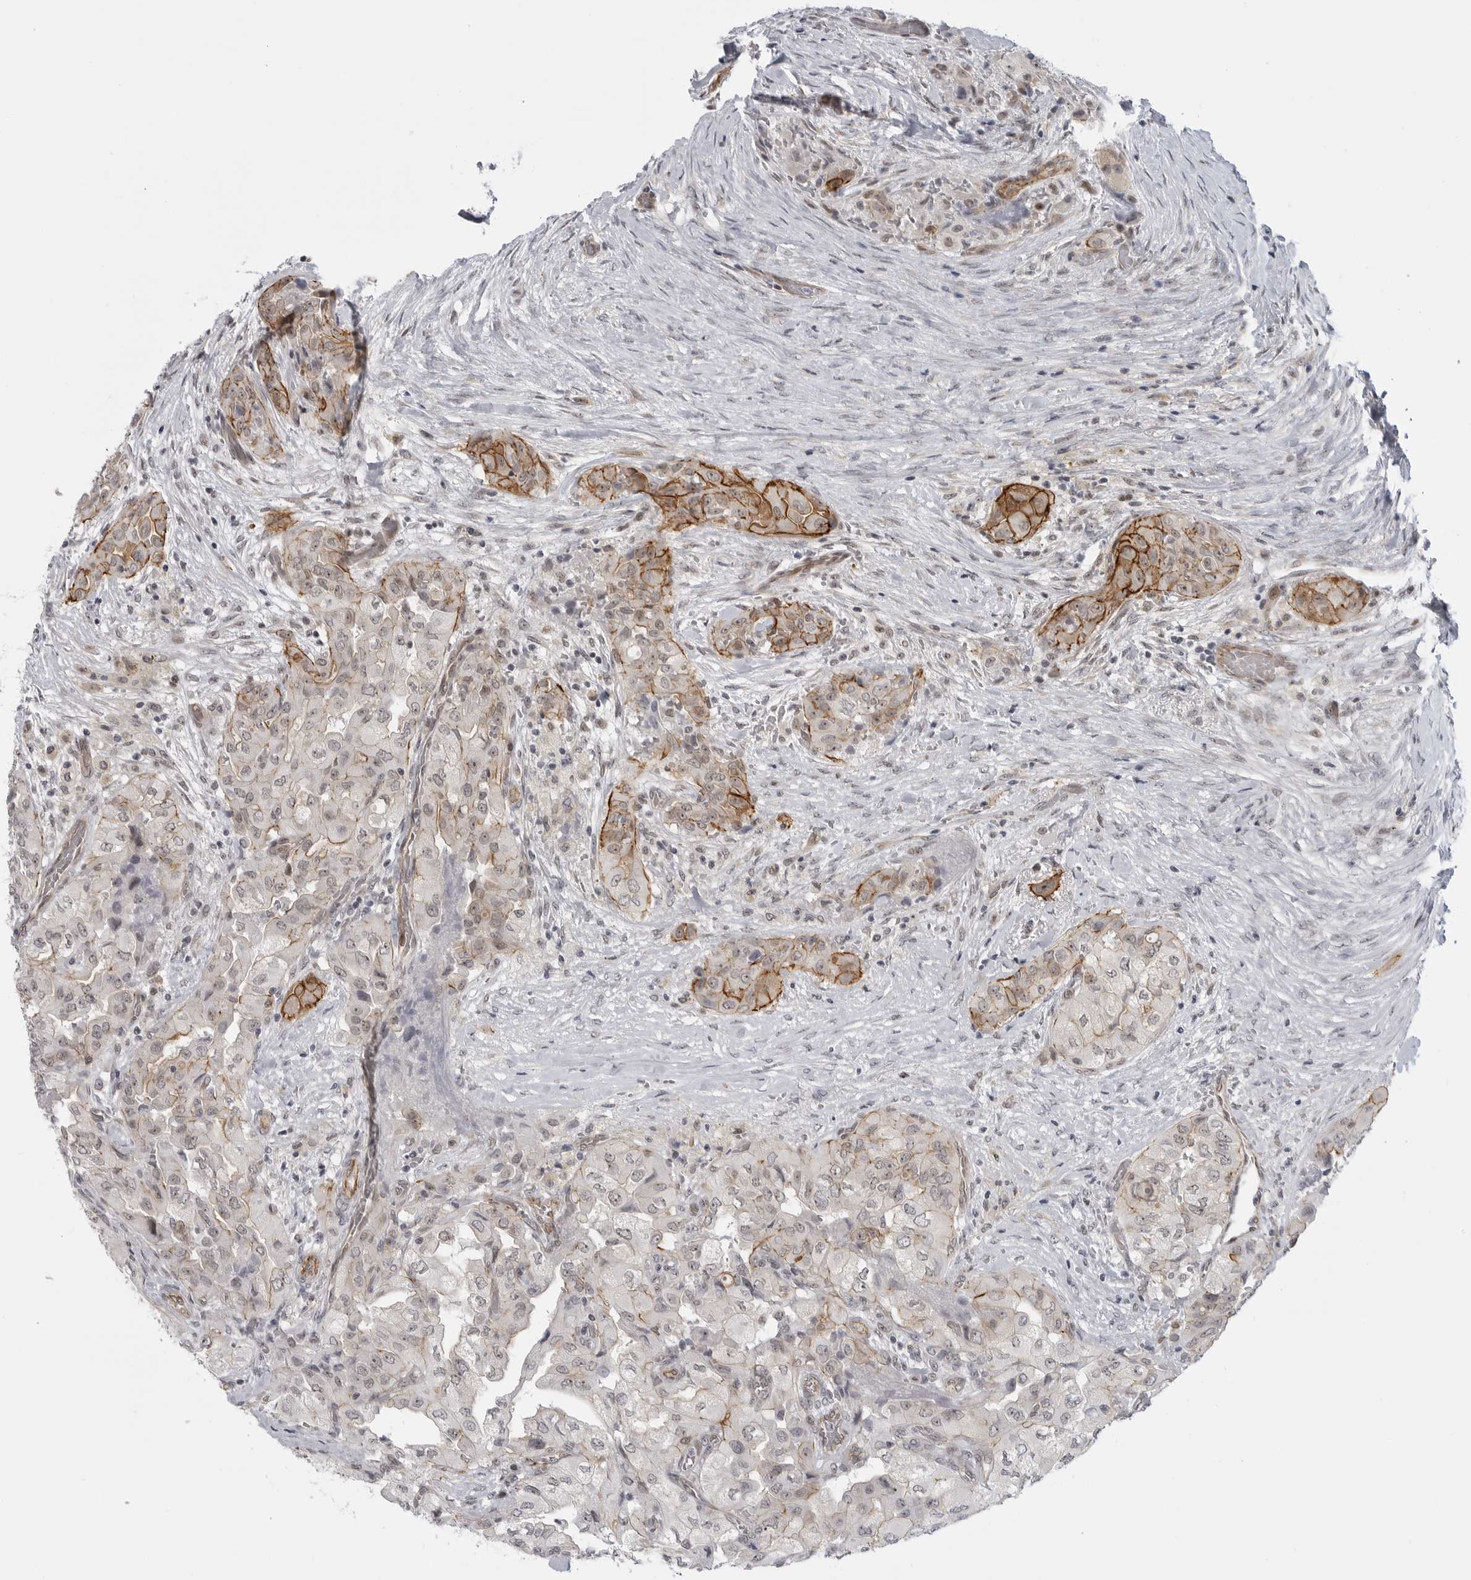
{"staining": {"intensity": "moderate", "quantity": "<25%", "location": "cytoplasmic/membranous"}, "tissue": "thyroid cancer", "cell_type": "Tumor cells", "image_type": "cancer", "snomed": [{"axis": "morphology", "description": "Papillary adenocarcinoma, NOS"}, {"axis": "topography", "description": "Thyroid gland"}], "caption": "Protein staining exhibits moderate cytoplasmic/membranous expression in approximately <25% of tumor cells in papillary adenocarcinoma (thyroid).", "gene": "CEP295NL", "patient": {"sex": "female", "age": 59}}